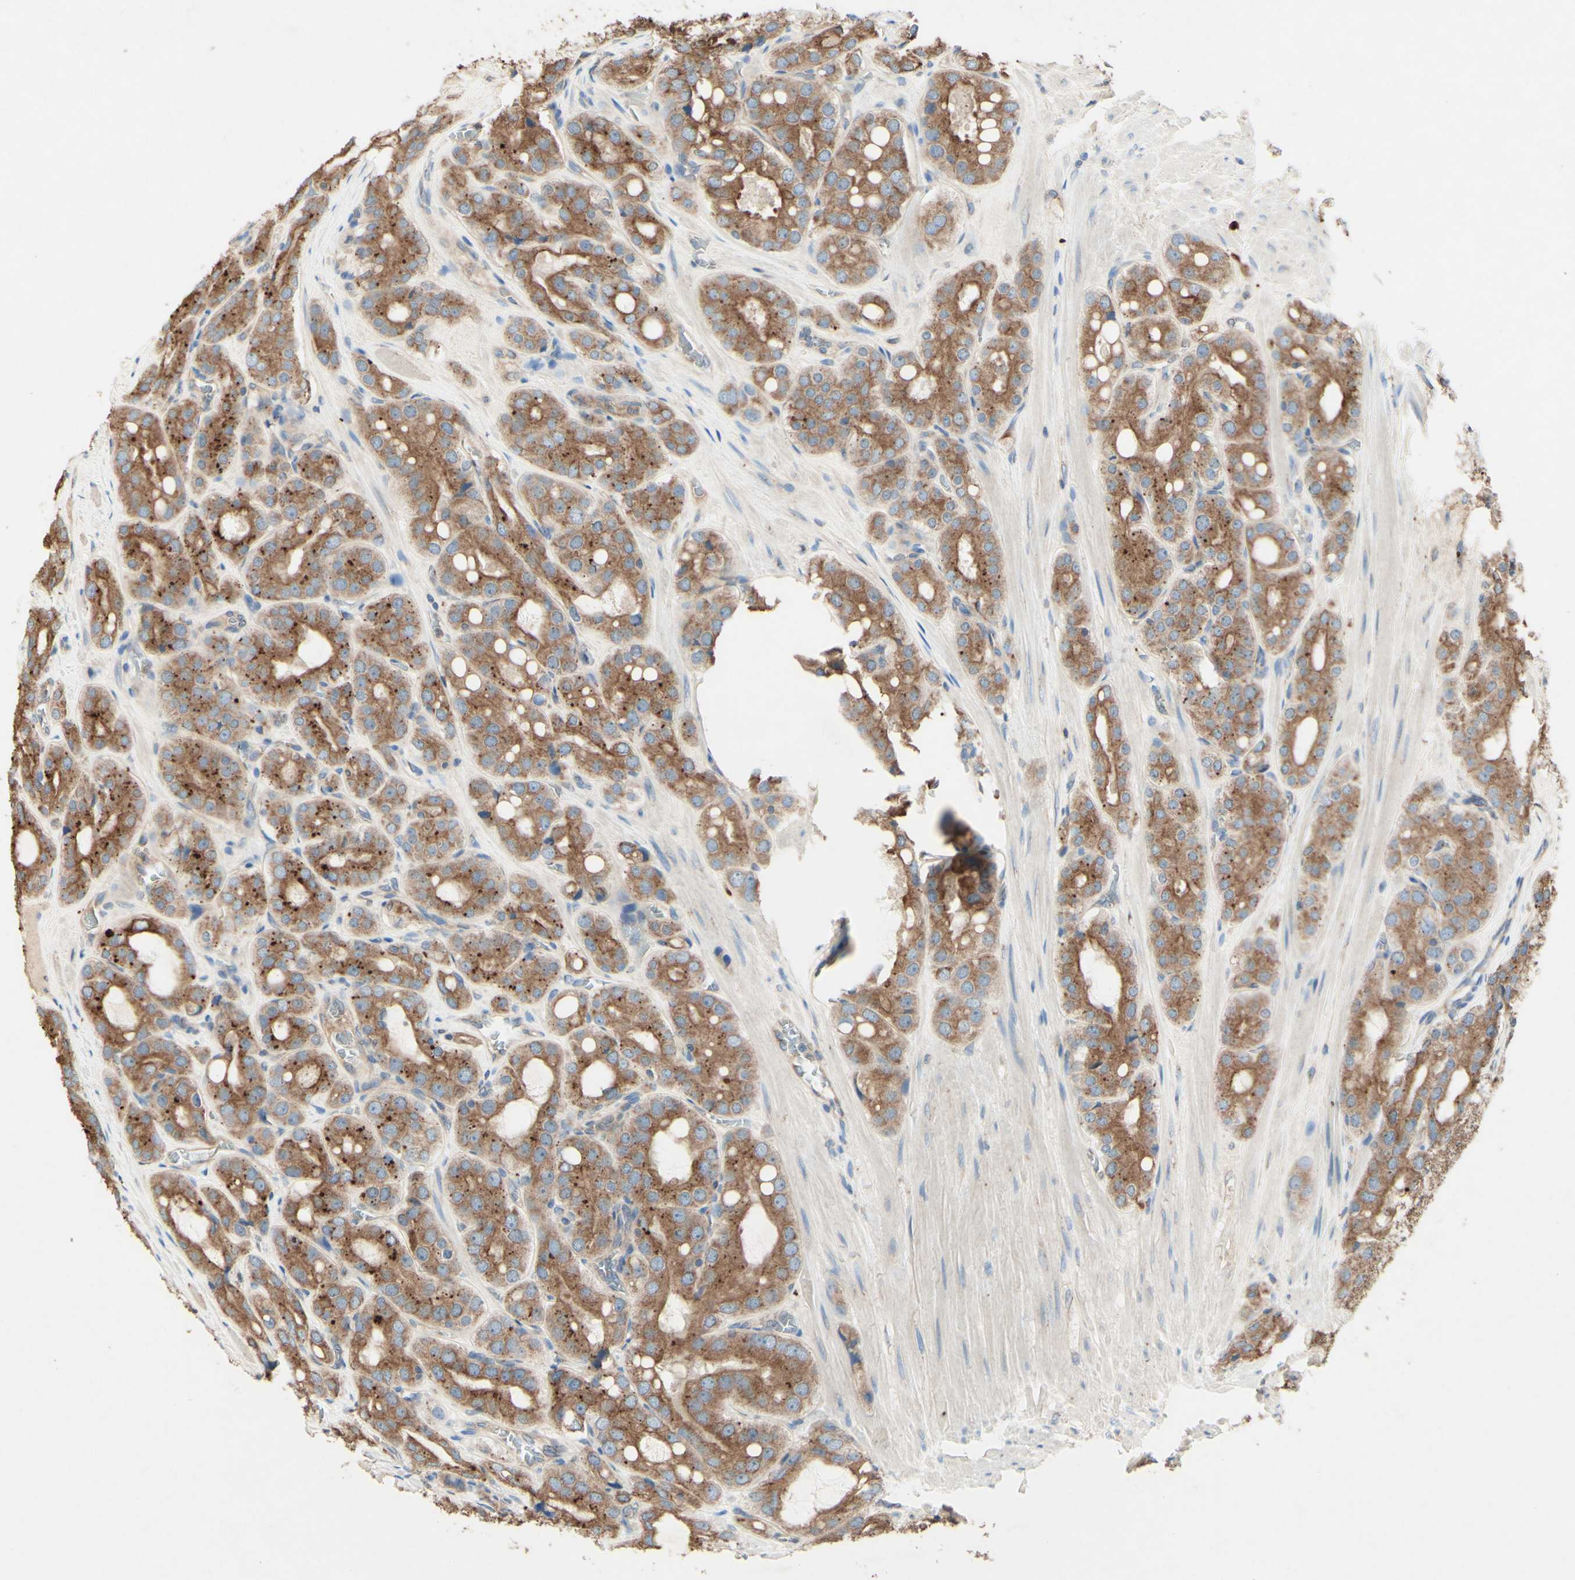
{"staining": {"intensity": "moderate", "quantity": ">75%", "location": "cytoplasmic/membranous"}, "tissue": "prostate cancer", "cell_type": "Tumor cells", "image_type": "cancer", "snomed": [{"axis": "morphology", "description": "Adenocarcinoma, High grade"}, {"axis": "topography", "description": "Prostate"}], "caption": "Immunohistochemistry staining of prostate high-grade adenocarcinoma, which demonstrates medium levels of moderate cytoplasmic/membranous staining in approximately >75% of tumor cells indicating moderate cytoplasmic/membranous protein staining. The staining was performed using DAB (brown) for protein detection and nuclei were counterstained in hematoxylin (blue).", "gene": "MTM1", "patient": {"sex": "male", "age": 65}}